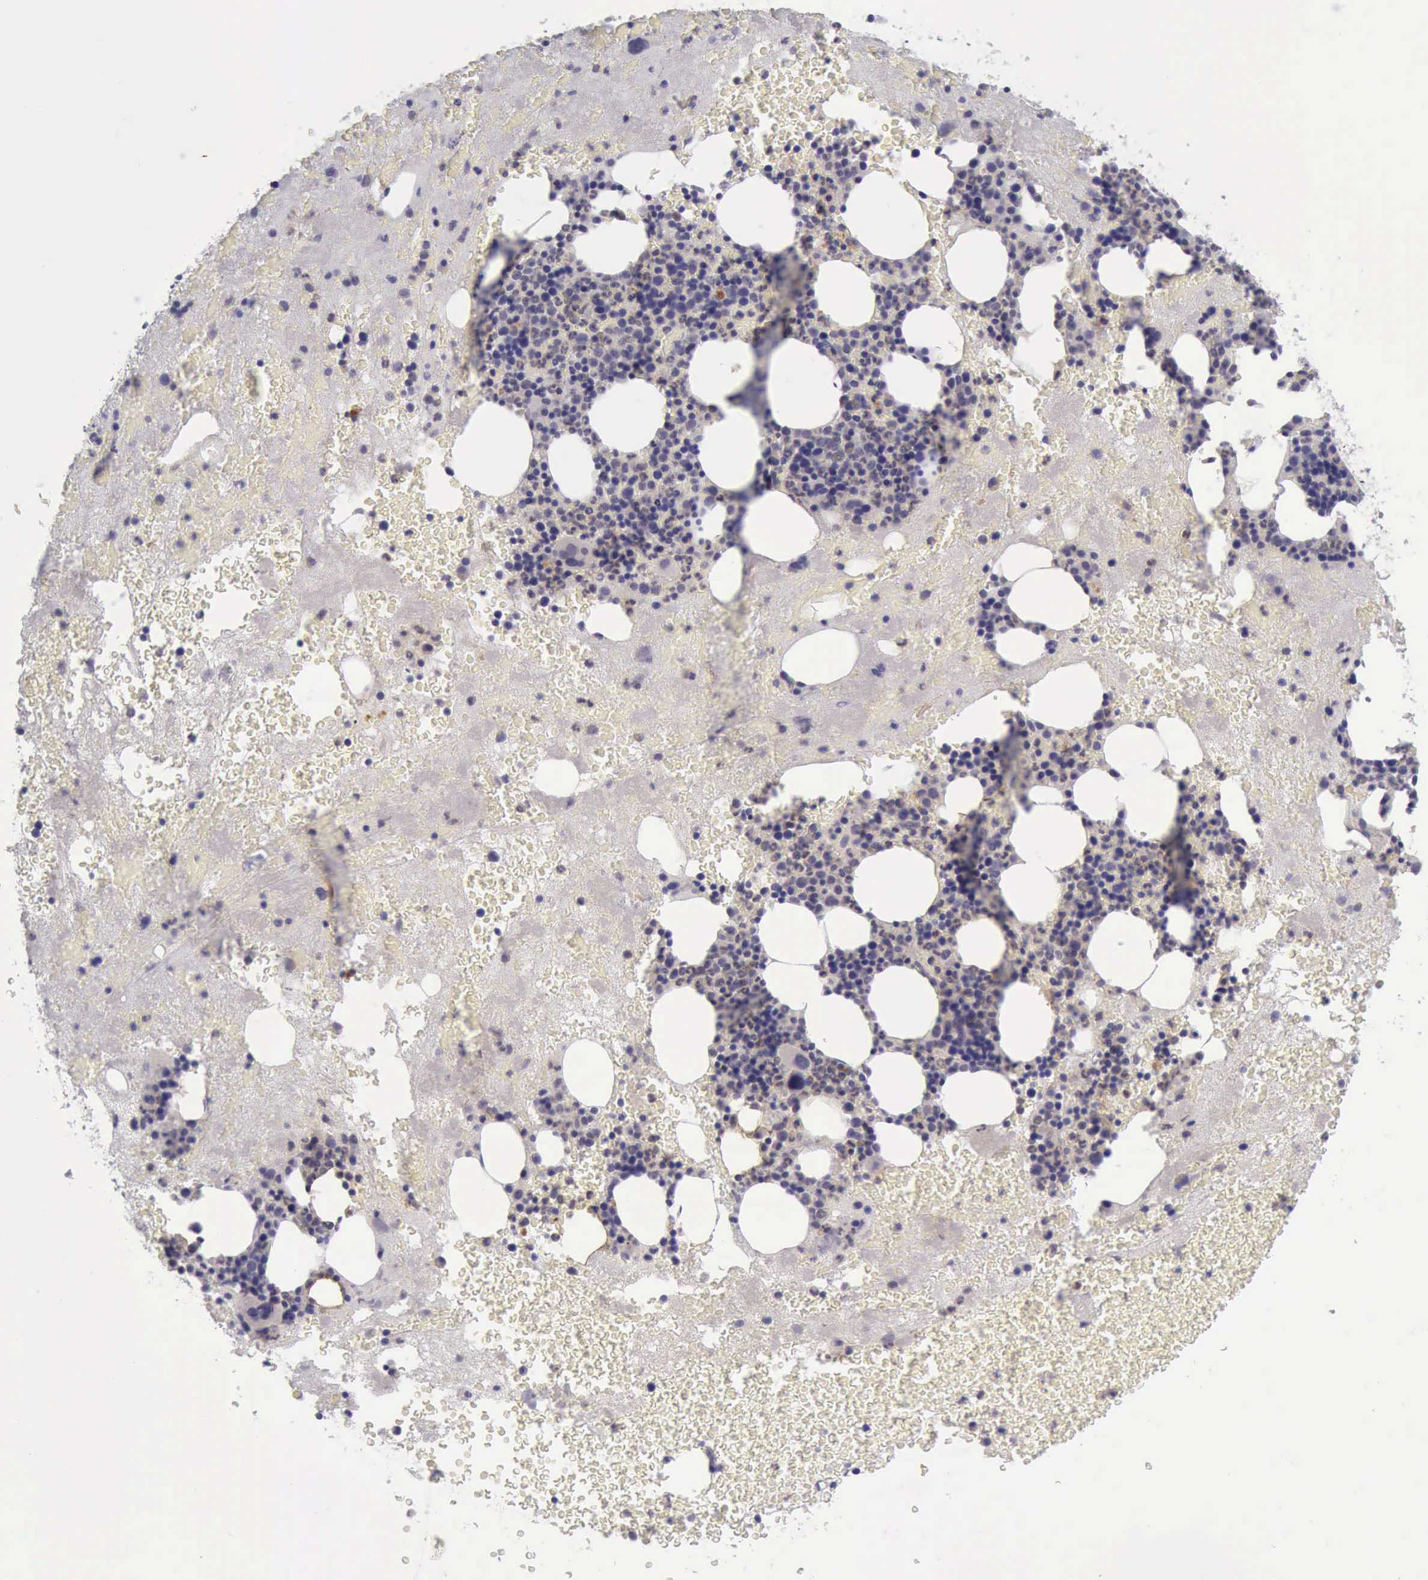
{"staining": {"intensity": "negative", "quantity": "none", "location": "none"}, "tissue": "bone marrow", "cell_type": "Hematopoietic cells", "image_type": "normal", "snomed": [{"axis": "morphology", "description": "Normal tissue, NOS"}, {"axis": "topography", "description": "Bone marrow"}], "caption": "Hematopoietic cells show no significant positivity in normal bone marrow. Brightfield microscopy of immunohistochemistry stained with DAB (brown) and hematoxylin (blue), captured at high magnification.", "gene": "ARNT2", "patient": {"sex": "male", "age": 76}}